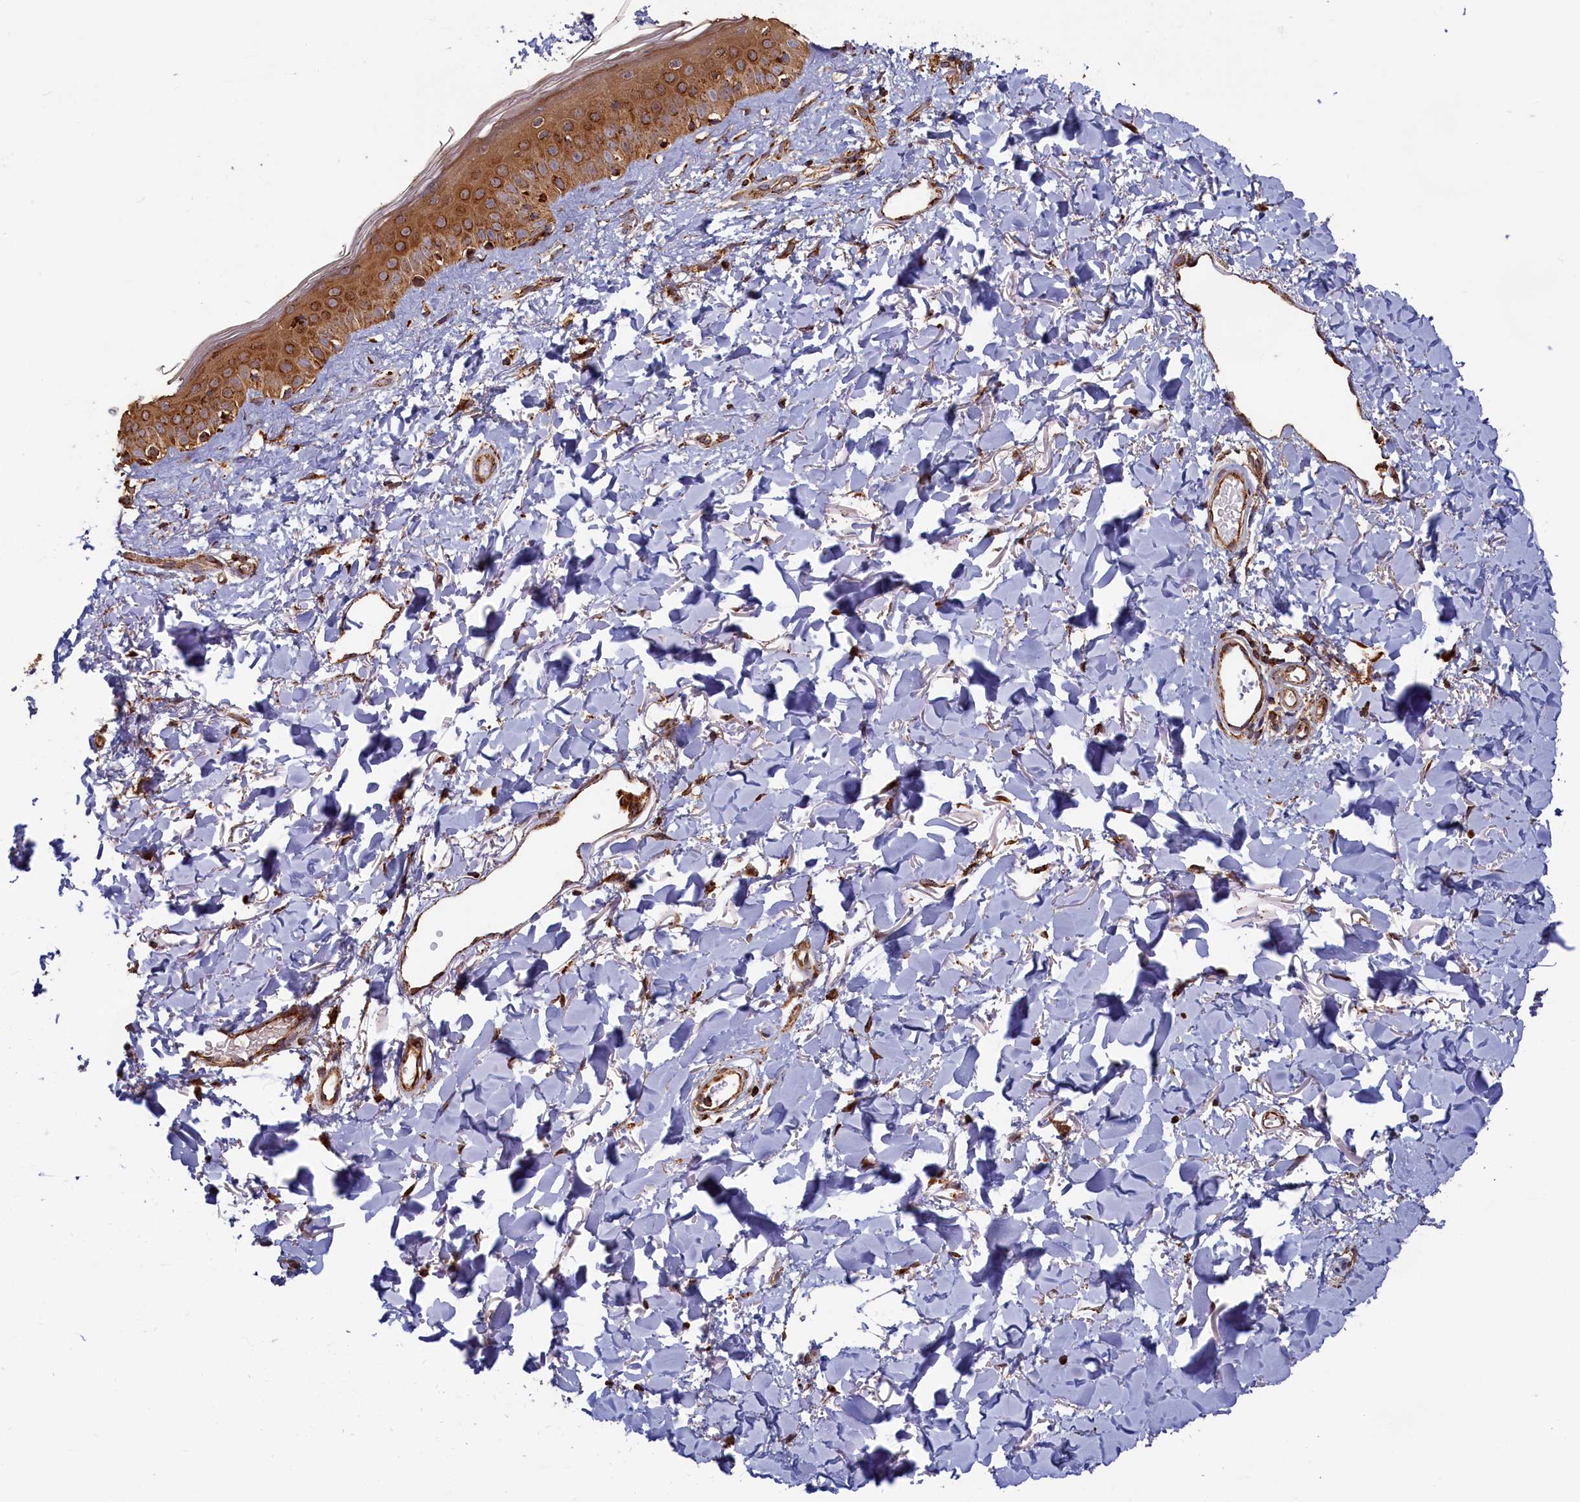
{"staining": {"intensity": "moderate", "quantity": ">75%", "location": "cytoplasmic/membranous"}, "tissue": "skin", "cell_type": "Fibroblasts", "image_type": "normal", "snomed": [{"axis": "morphology", "description": "Normal tissue, NOS"}, {"axis": "topography", "description": "Skin"}], "caption": "IHC micrograph of unremarkable skin stained for a protein (brown), which displays medium levels of moderate cytoplasmic/membranous staining in about >75% of fibroblasts.", "gene": "MACROD1", "patient": {"sex": "female", "age": 58}}